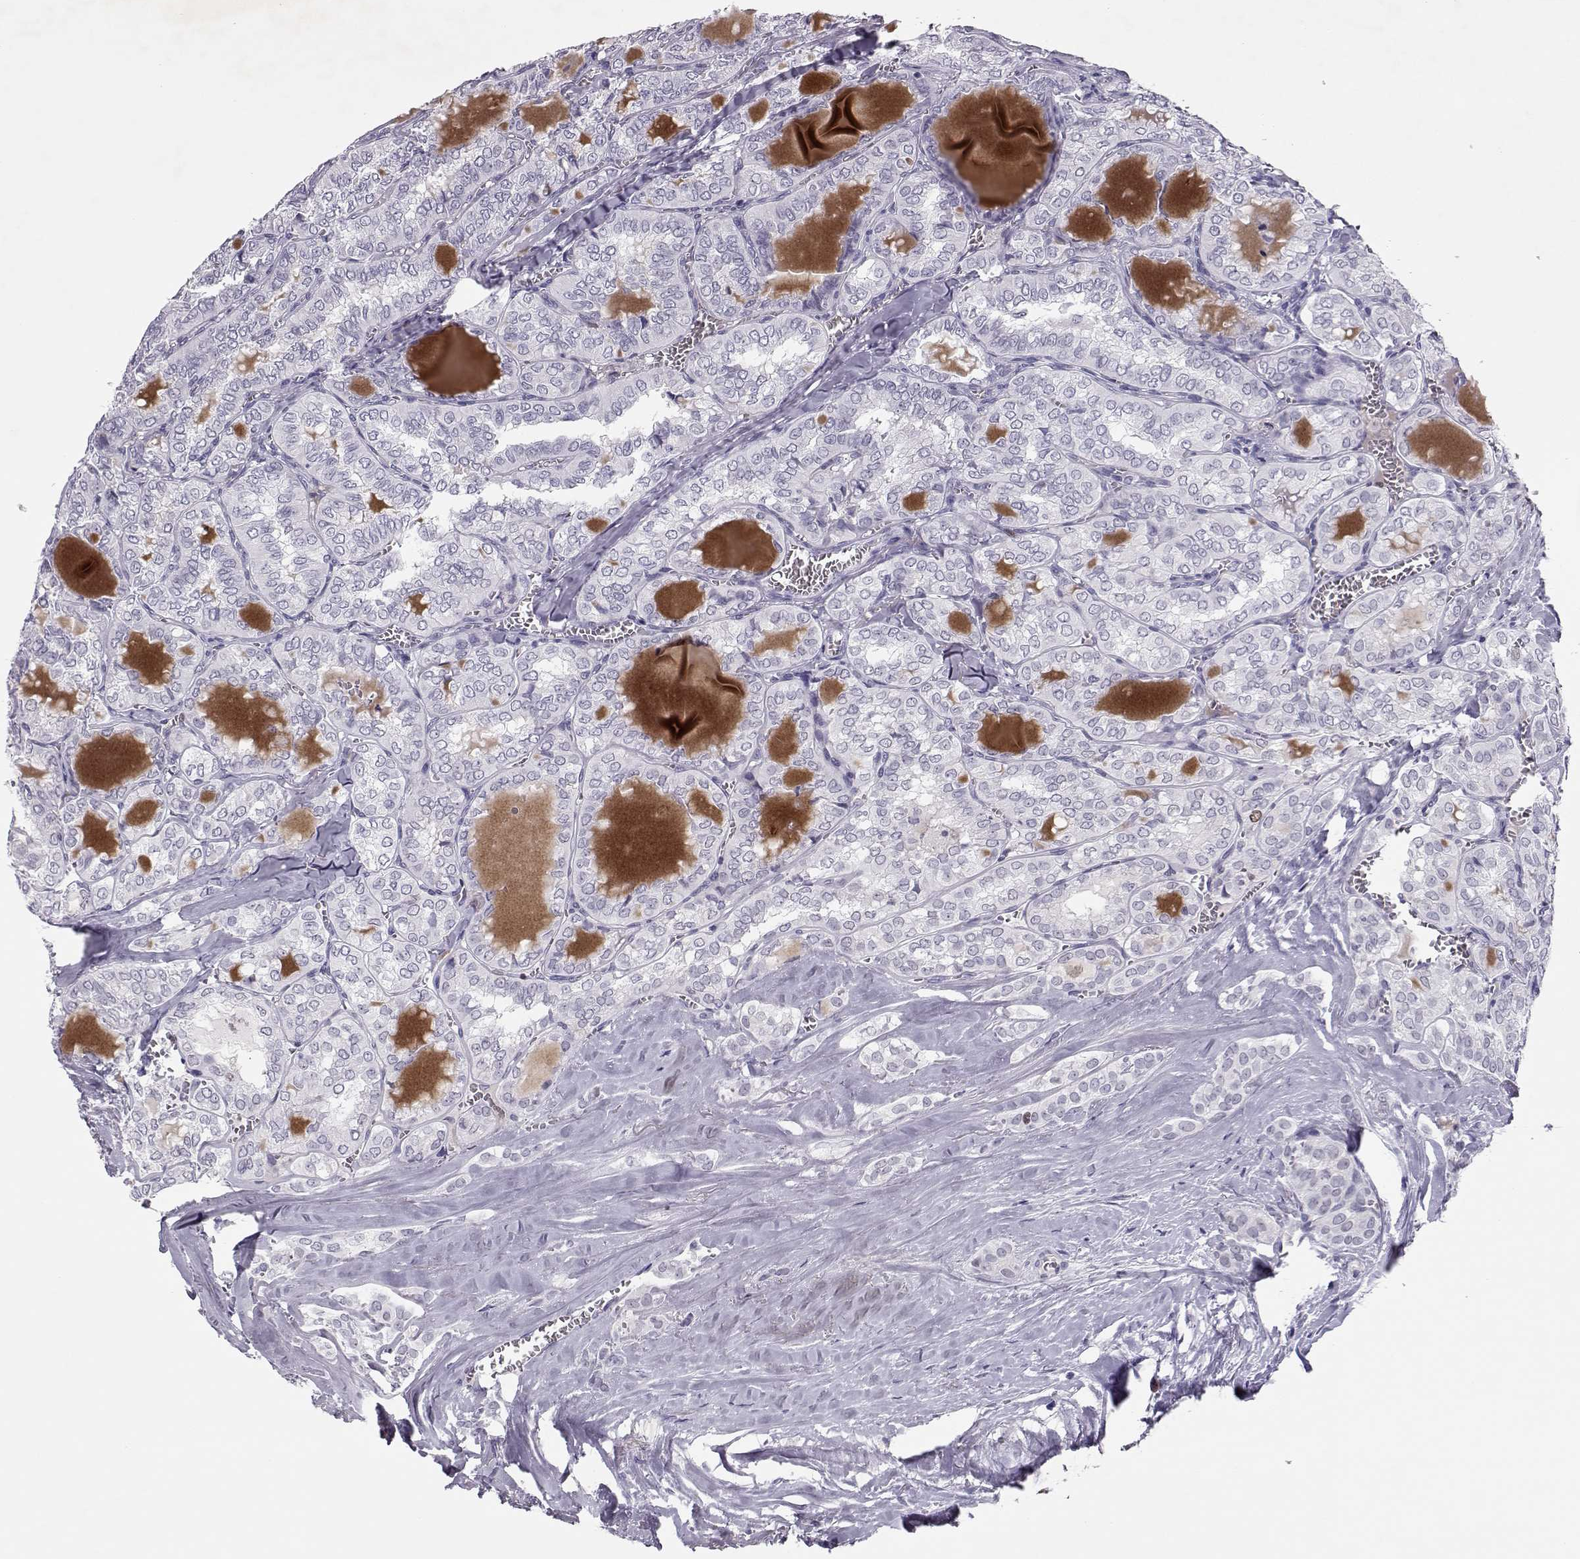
{"staining": {"intensity": "negative", "quantity": "none", "location": "none"}, "tissue": "thyroid cancer", "cell_type": "Tumor cells", "image_type": "cancer", "snomed": [{"axis": "morphology", "description": "Papillary adenocarcinoma, NOS"}, {"axis": "topography", "description": "Thyroid gland"}], "caption": "There is no significant expression in tumor cells of thyroid cancer (papillary adenocarcinoma). (Brightfield microscopy of DAB (3,3'-diaminobenzidine) IHC at high magnification).", "gene": "SGO1", "patient": {"sex": "female", "age": 41}}